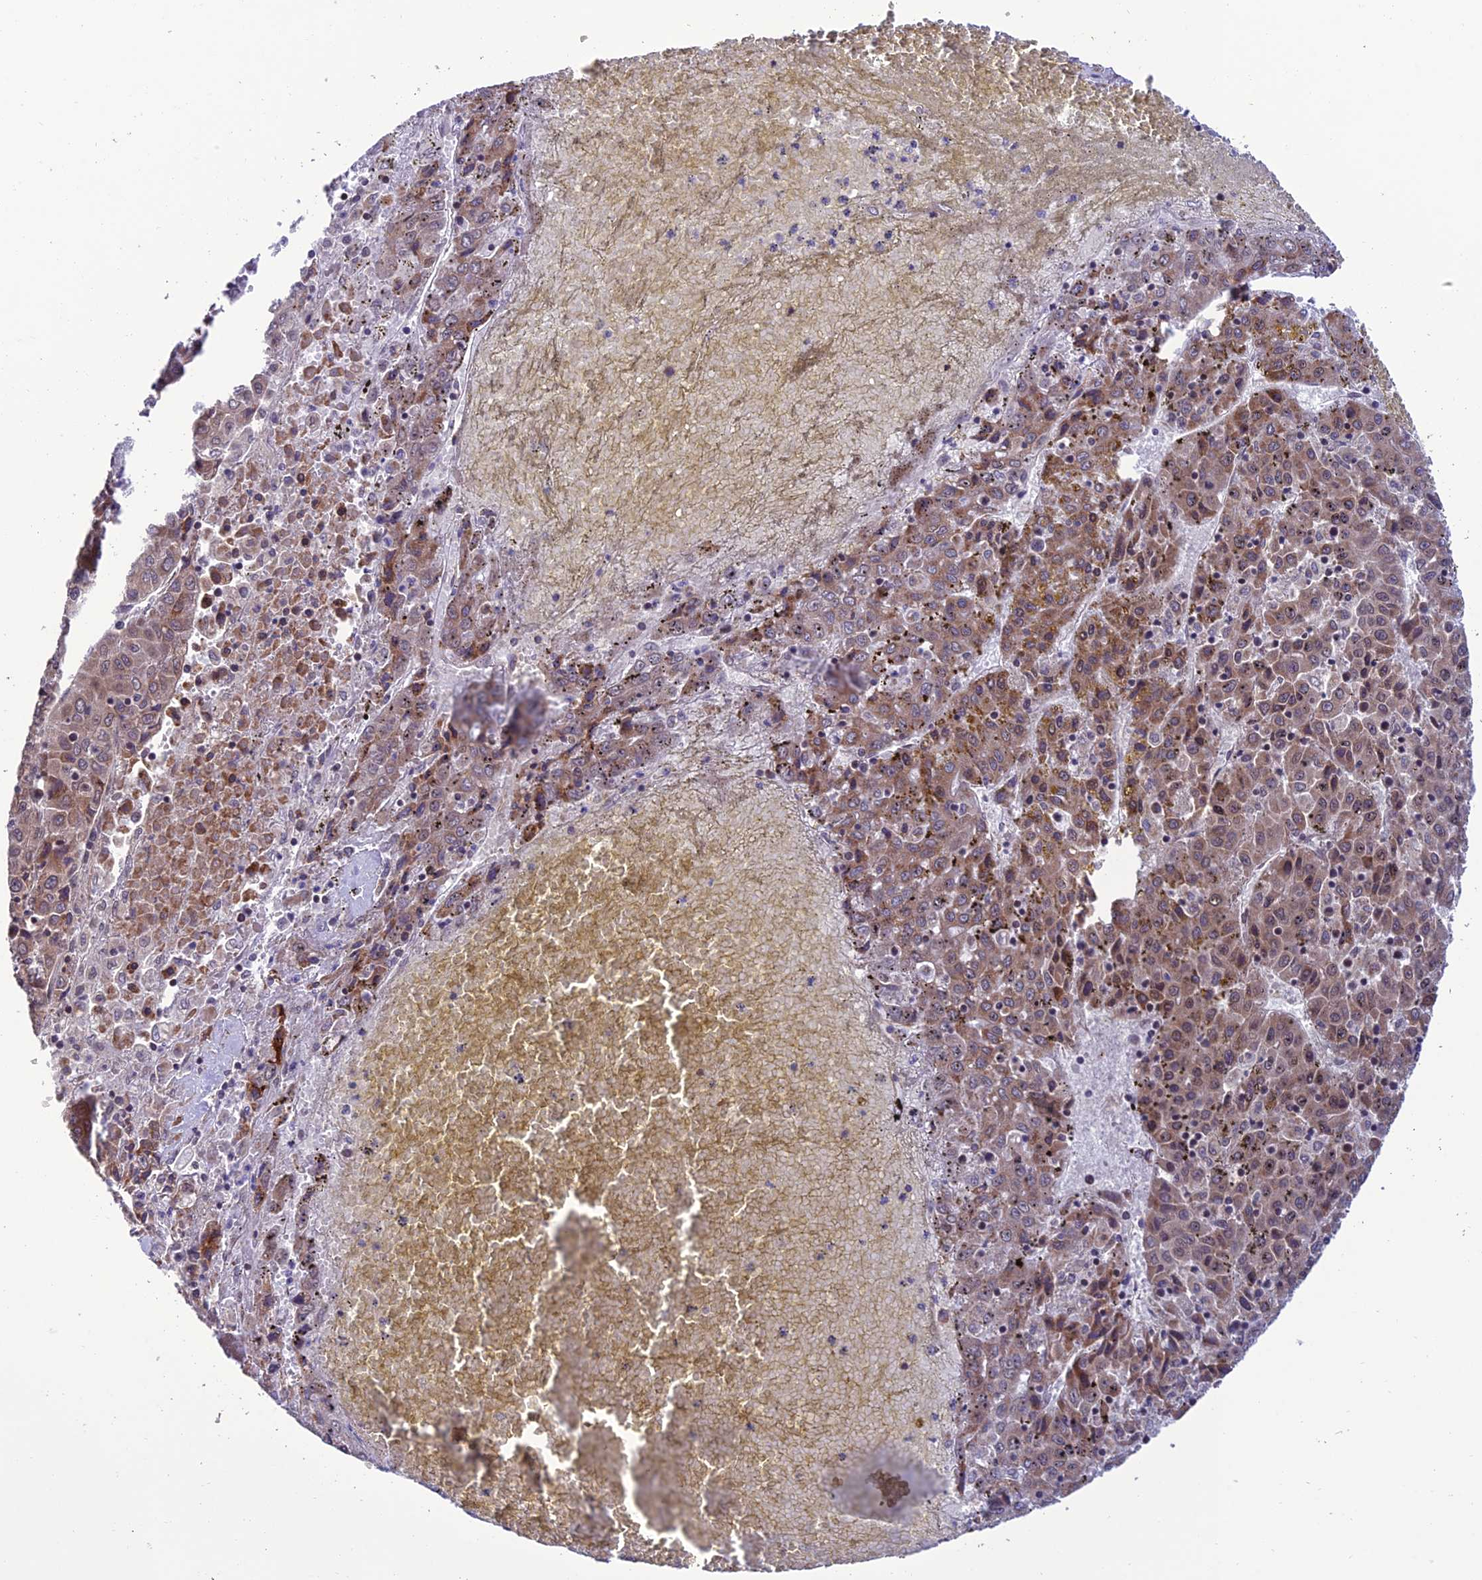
{"staining": {"intensity": "moderate", "quantity": "25%-75%", "location": "cytoplasmic/membranous"}, "tissue": "liver cancer", "cell_type": "Tumor cells", "image_type": "cancer", "snomed": [{"axis": "morphology", "description": "Carcinoma, Hepatocellular, NOS"}, {"axis": "topography", "description": "Liver"}], "caption": "This image exhibits immunohistochemistry (IHC) staining of human hepatocellular carcinoma (liver), with medium moderate cytoplasmic/membranous positivity in approximately 25%-75% of tumor cells.", "gene": "TNIP3", "patient": {"sex": "female", "age": 53}}